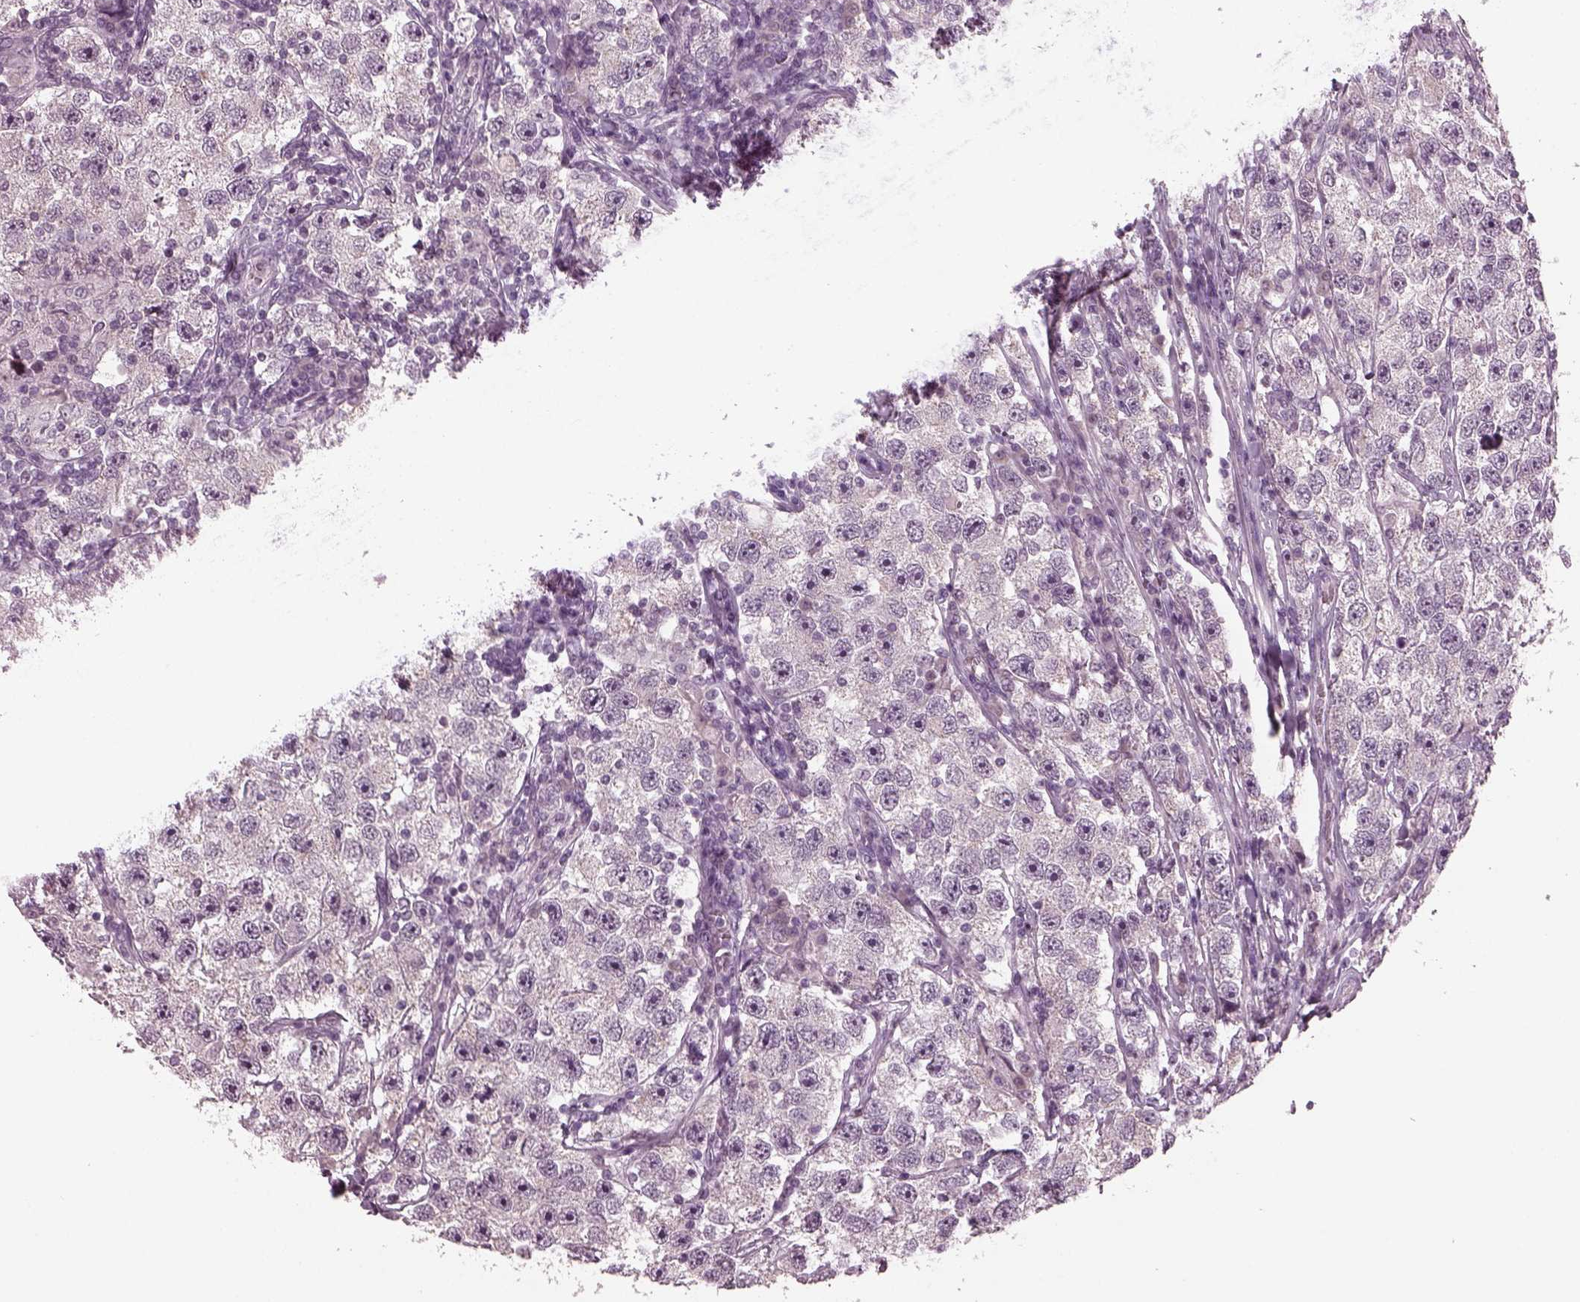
{"staining": {"intensity": "negative", "quantity": "none", "location": "none"}, "tissue": "testis cancer", "cell_type": "Tumor cells", "image_type": "cancer", "snomed": [{"axis": "morphology", "description": "Seminoma, NOS"}, {"axis": "topography", "description": "Testis"}], "caption": "Tumor cells show no significant positivity in testis seminoma.", "gene": "CLCN4", "patient": {"sex": "male", "age": 26}}